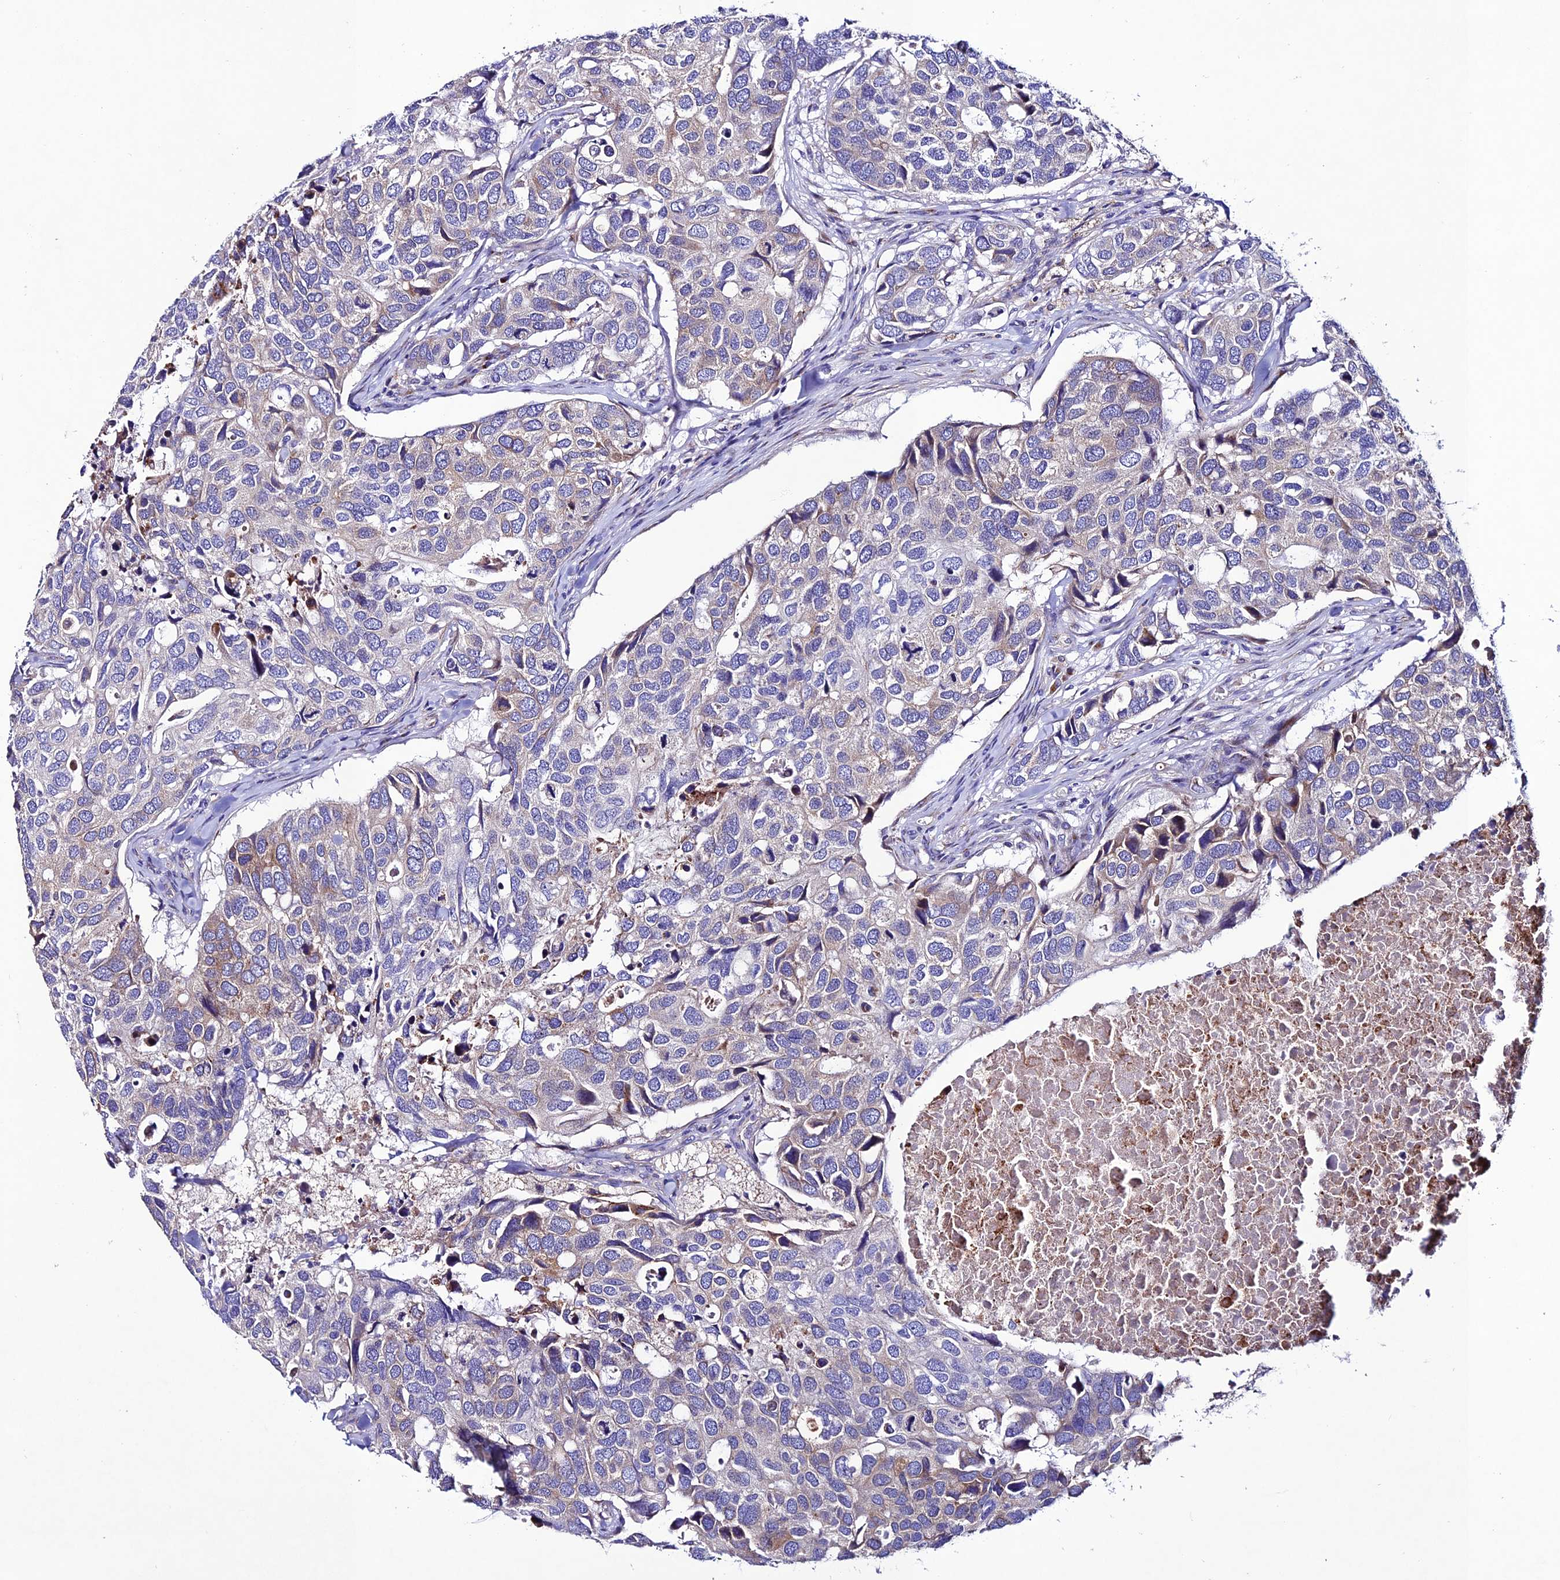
{"staining": {"intensity": "weak", "quantity": "<25%", "location": "cytoplasmic/membranous"}, "tissue": "breast cancer", "cell_type": "Tumor cells", "image_type": "cancer", "snomed": [{"axis": "morphology", "description": "Duct carcinoma"}, {"axis": "topography", "description": "Breast"}], "caption": "Tumor cells are negative for protein expression in human breast cancer (invasive ductal carcinoma).", "gene": "OR51Q1", "patient": {"sex": "female", "age": 83}}